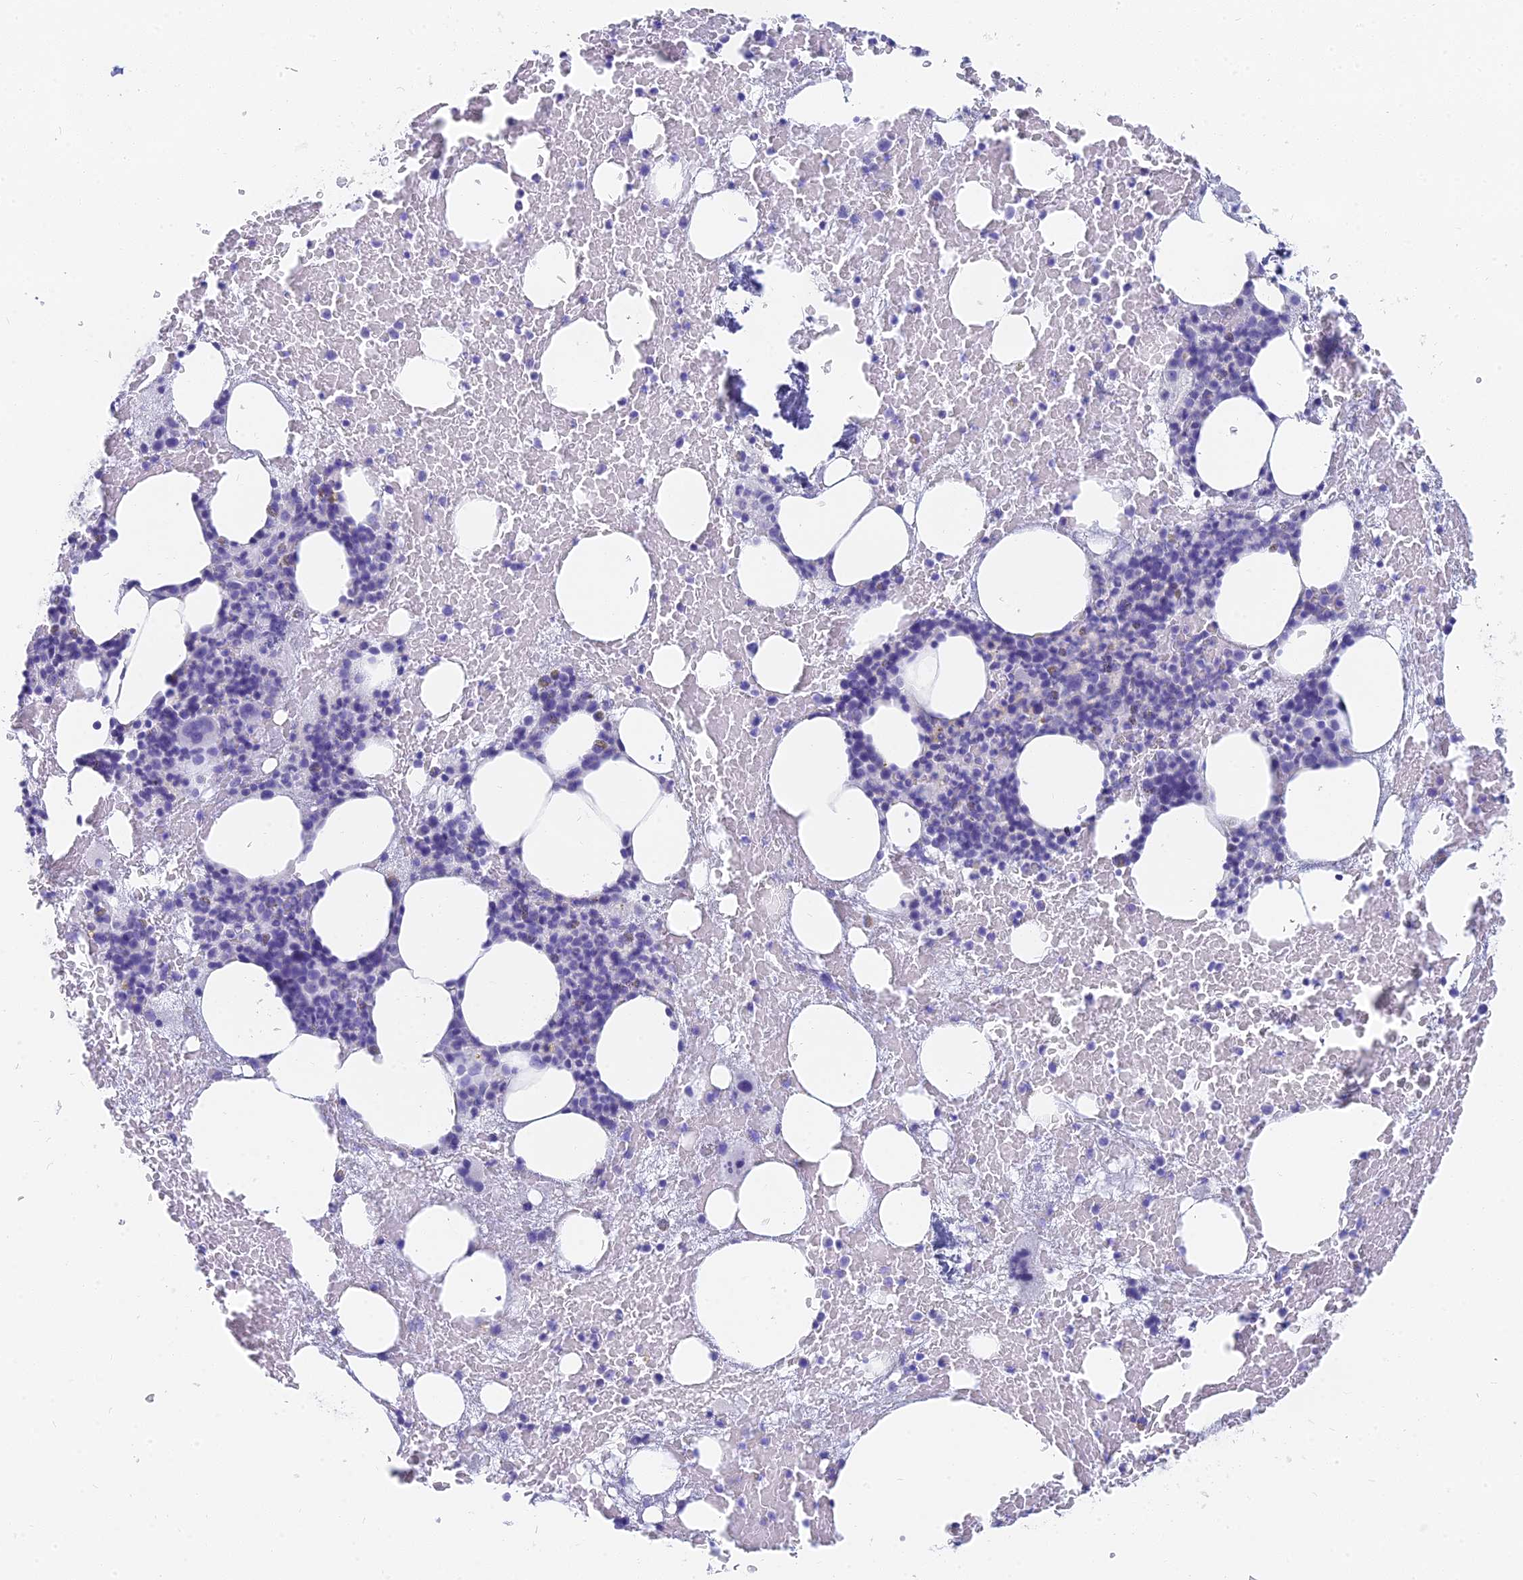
{"staining": {"intensity": "negative", "quantity": "none", "location": "none"}, "tissue": "bone marrow", "cell_type": "Hematopoietic cells", "image_type": "normal", "snomed": [{"axis": "morphology", "description": "Normal tissue, NOS"}, {"axis": "topography", "description": "Bone marrow"}], "caption": "Immunohistochemistry (IHC) histopathology image of unremarkable bone marrow: human bone marrow stained with DAB demonstrates no significant protein expression in hematopoietic cells. (DAB (3,3'-diaminobenzidine) immunohistochemistry (IHC), high magnification).", "gene": "SLC36A2", "patient": {"sex": "male", "age": 72}}